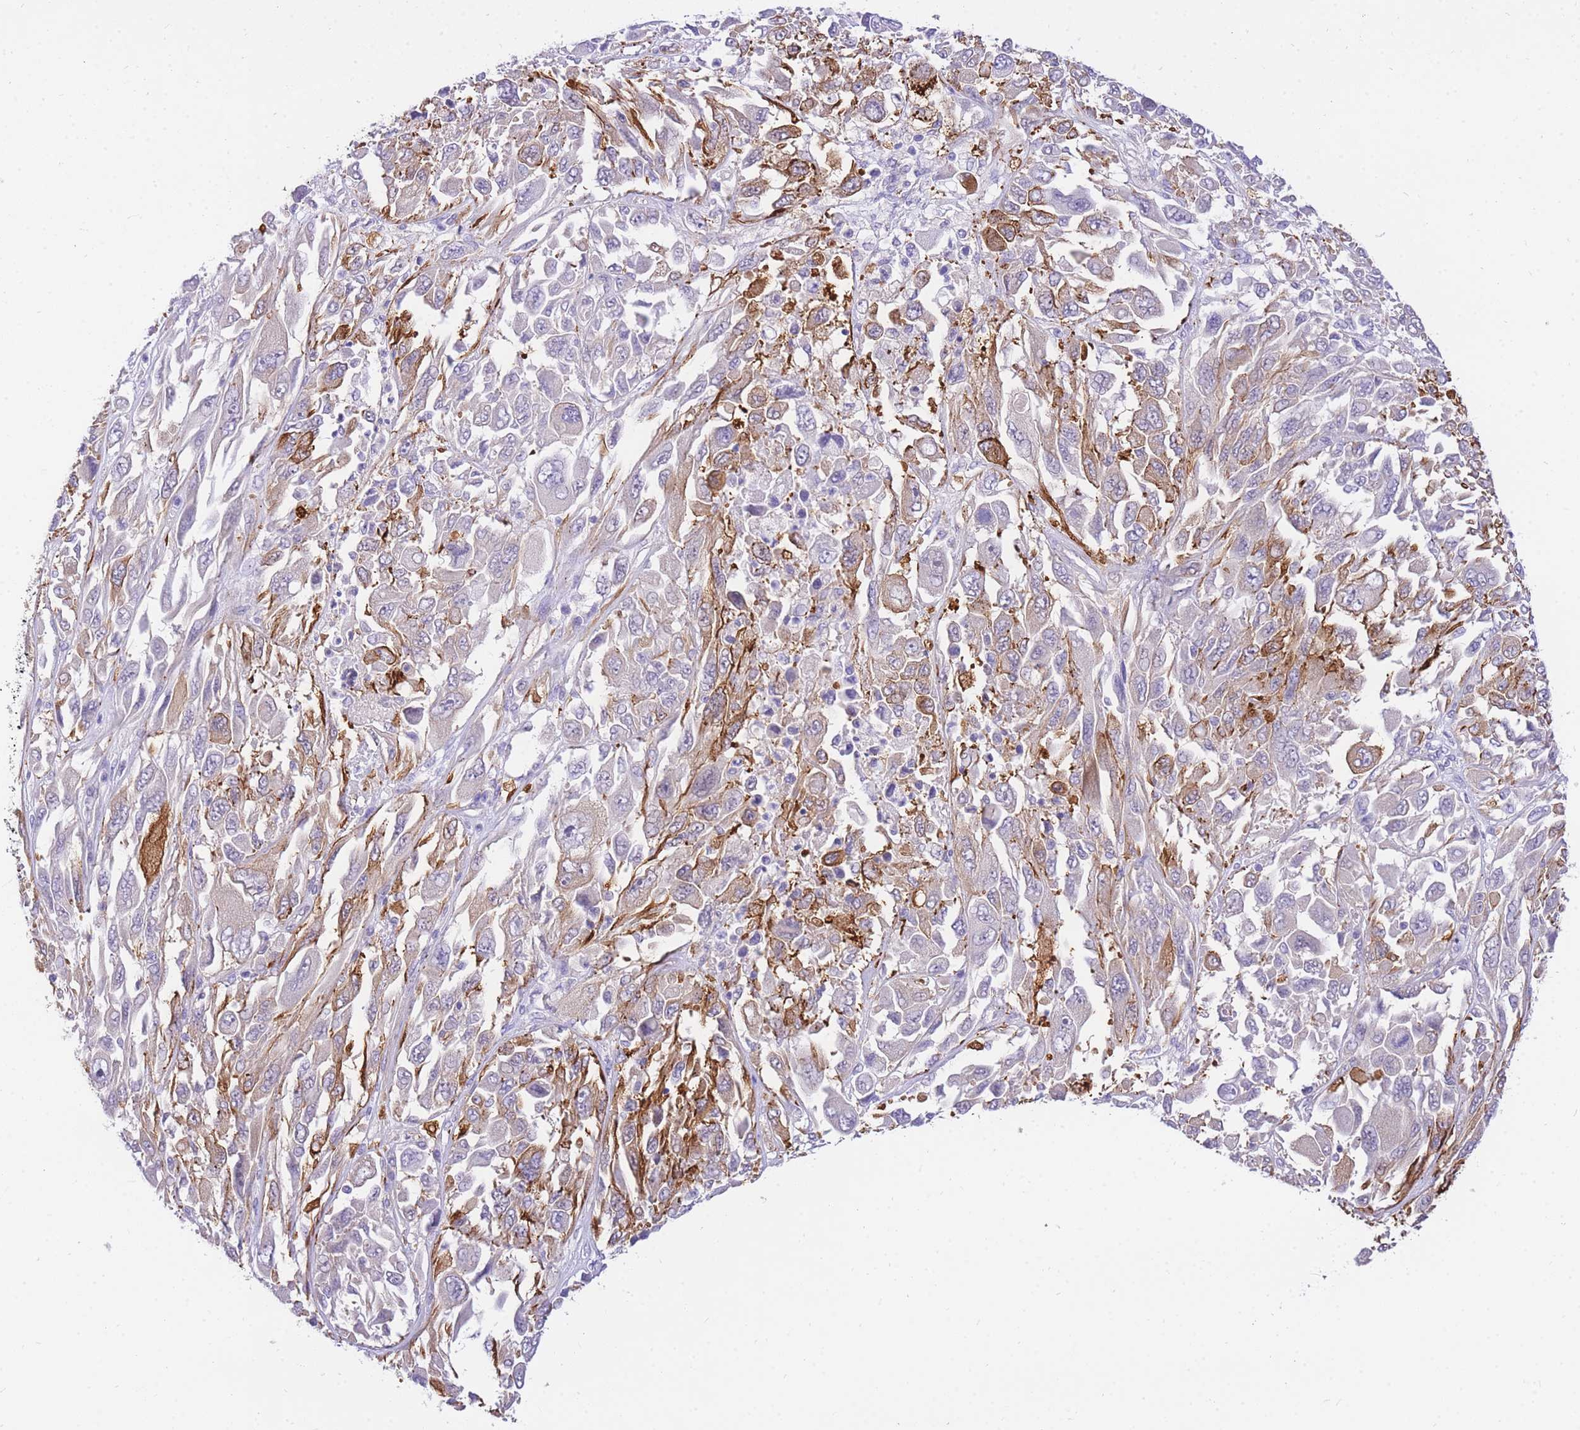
{"staining": {"intensity": "moderate", "quantity": "<25%", "location": "cytoplasmic/membranous"}, "tissue": "melanoma", "cell_type": "Tumor cells", "image_type": "cancer", "snomed": [{"axis": "morphology", "description": "Malignant melanoma, NOS"}, {"axis": "topography", "description": "Skin"}], "caption": "Brown immunohistochemical staining in human malignant melanoma displays moderate cytoplasmic/membranous staining in about <25% of tumor cells.", "gene": "S100PBP", "patient": {"sex": "female", "age": 91}}